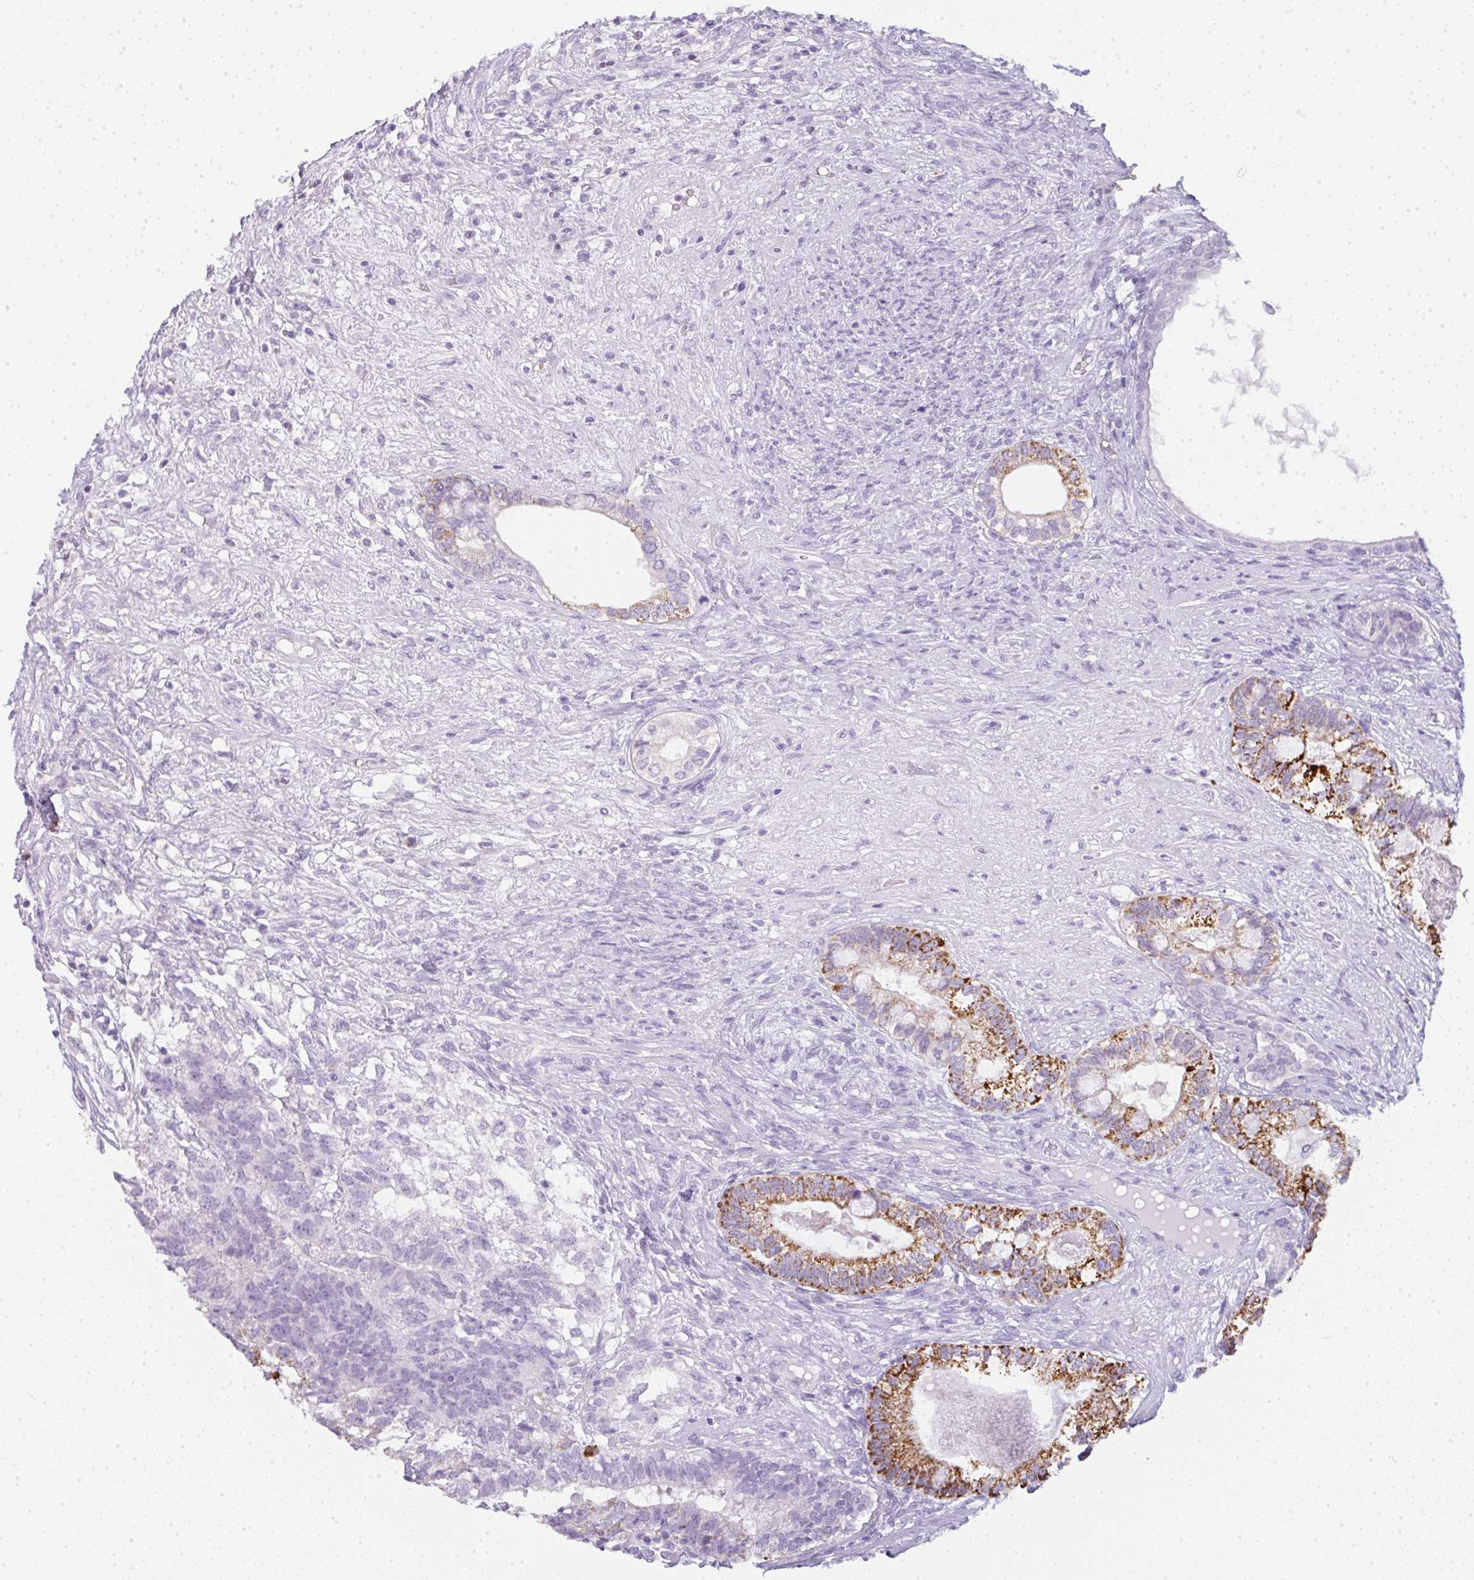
{"staining": {"intensity": "strong", "quantity": "25%-75%", "location": "cytoplasmic/membranous"}, "tissue": "testis cancer", "cell_type": "Tumor cells", "image_type": "cancer", "snomed": [{"axis": "morphology", "description": "Seminoma, NOS"}, {"axis": "morphology", "description": "Carcinoma, Embryonal, NOS"}, {"axis": "topography", "description": "Testis"}], "caption": "A high-resolution photomicrograph shows IHC staining of testis cancer, which shows strong cytoplasmic/membranous staining in approximately 25%-75% of tumor cells.", "gene": "LPAR4", "patient": {"sex": "male", "age": 41}}